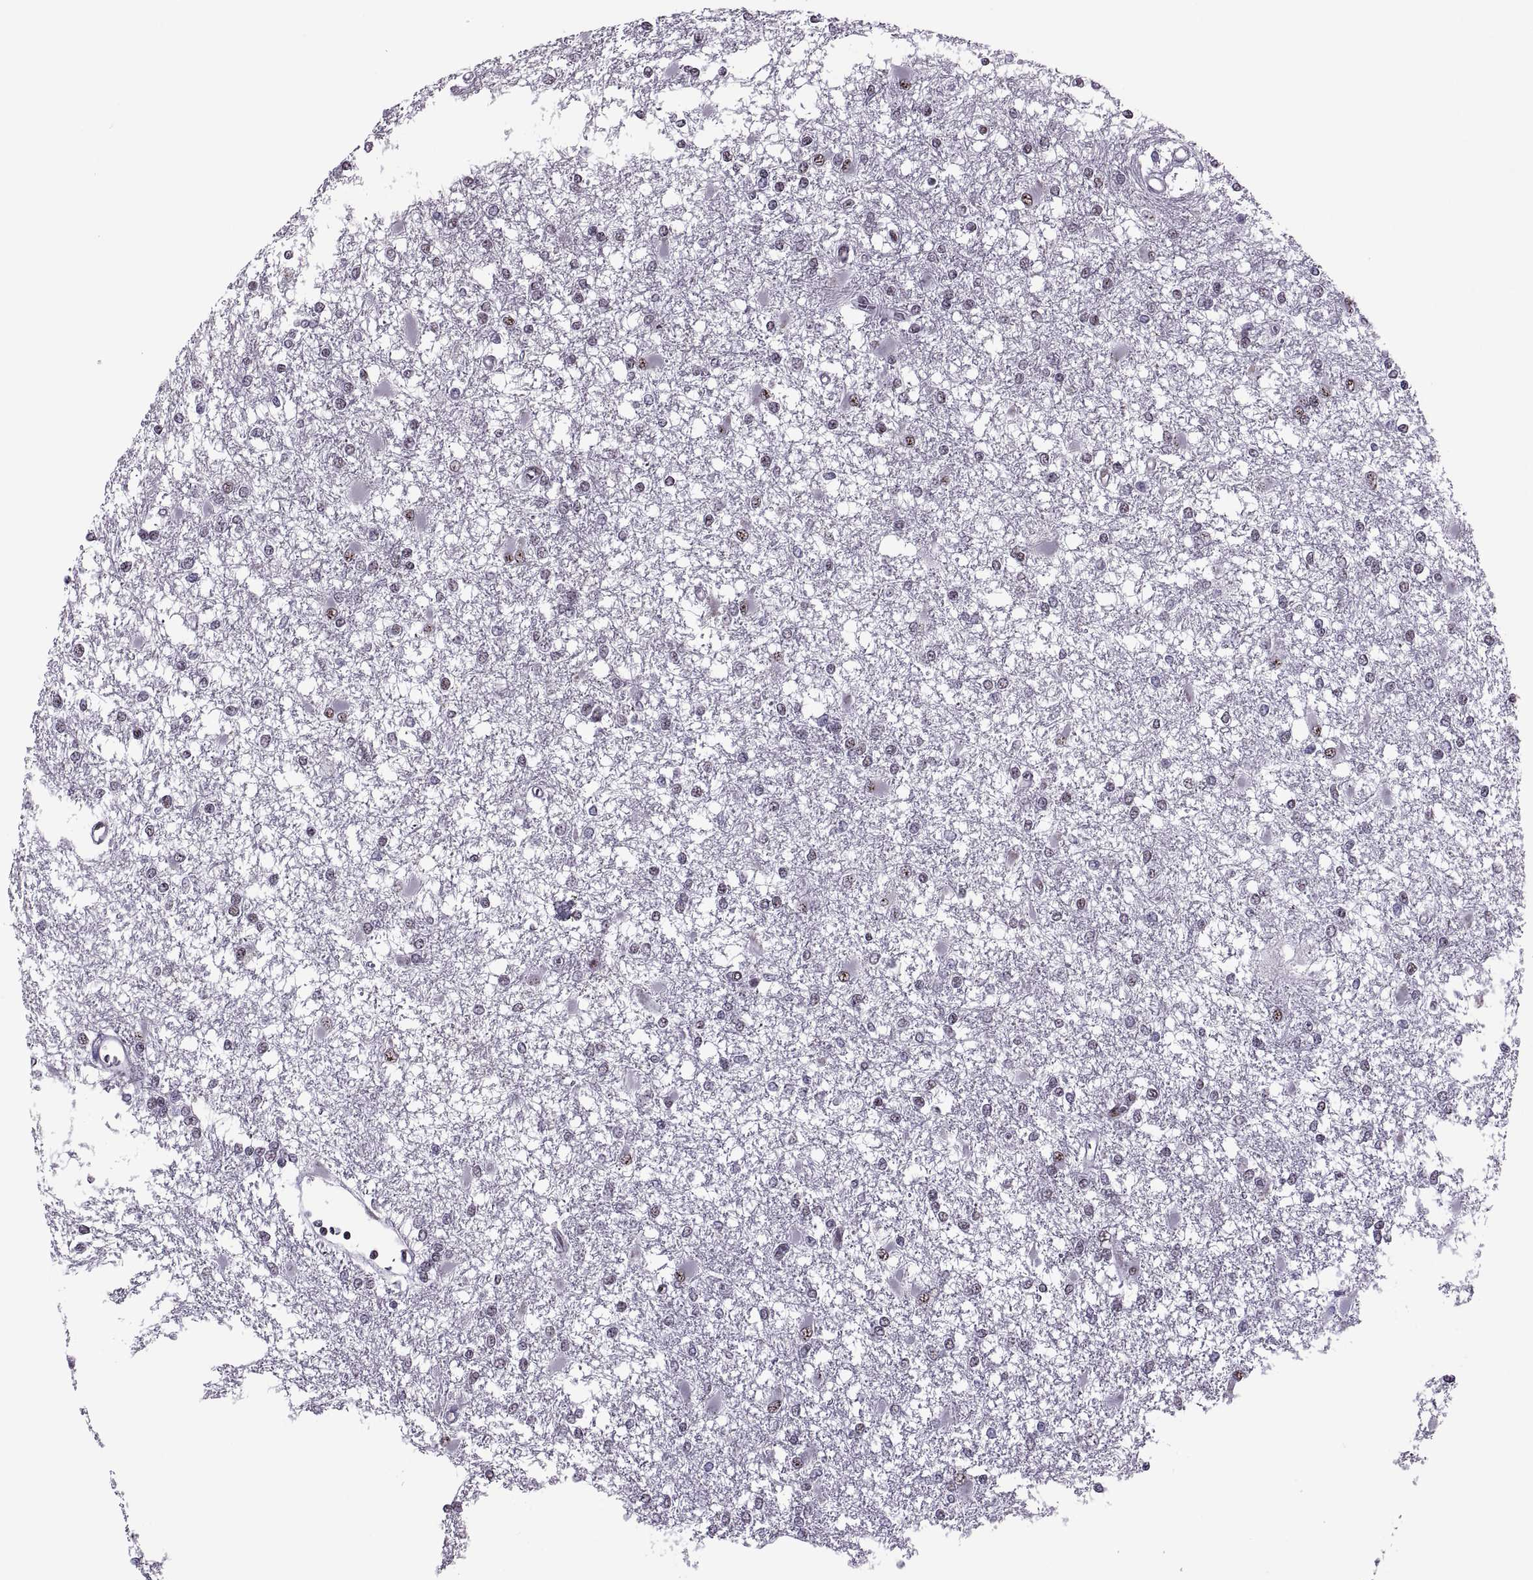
{"staining": {"intensity": "weak", "quantity": "<25%", "location": "nuclear"}, "tissue": "glioma", "cell_type": "Tumor cells", "image_type": "cancer", "snomed": [{"axis": "morphology", "description": "Glioma, malignant, High grade"}, {"axis": "topography", "description": "Cerebral cortex"}], "caption": "This histopathology image is of malignant glioma (high-grade) stained with immunohistochemistry to label a protein in brown with the nuclei are counter-stained blue. There is no expression in tumor cells. (Immunohistochemistry (ihc), brightfield microscopy, high magnification).", "gene": "MAGEA4", "patient": {"sex": "male", "age": 79}}